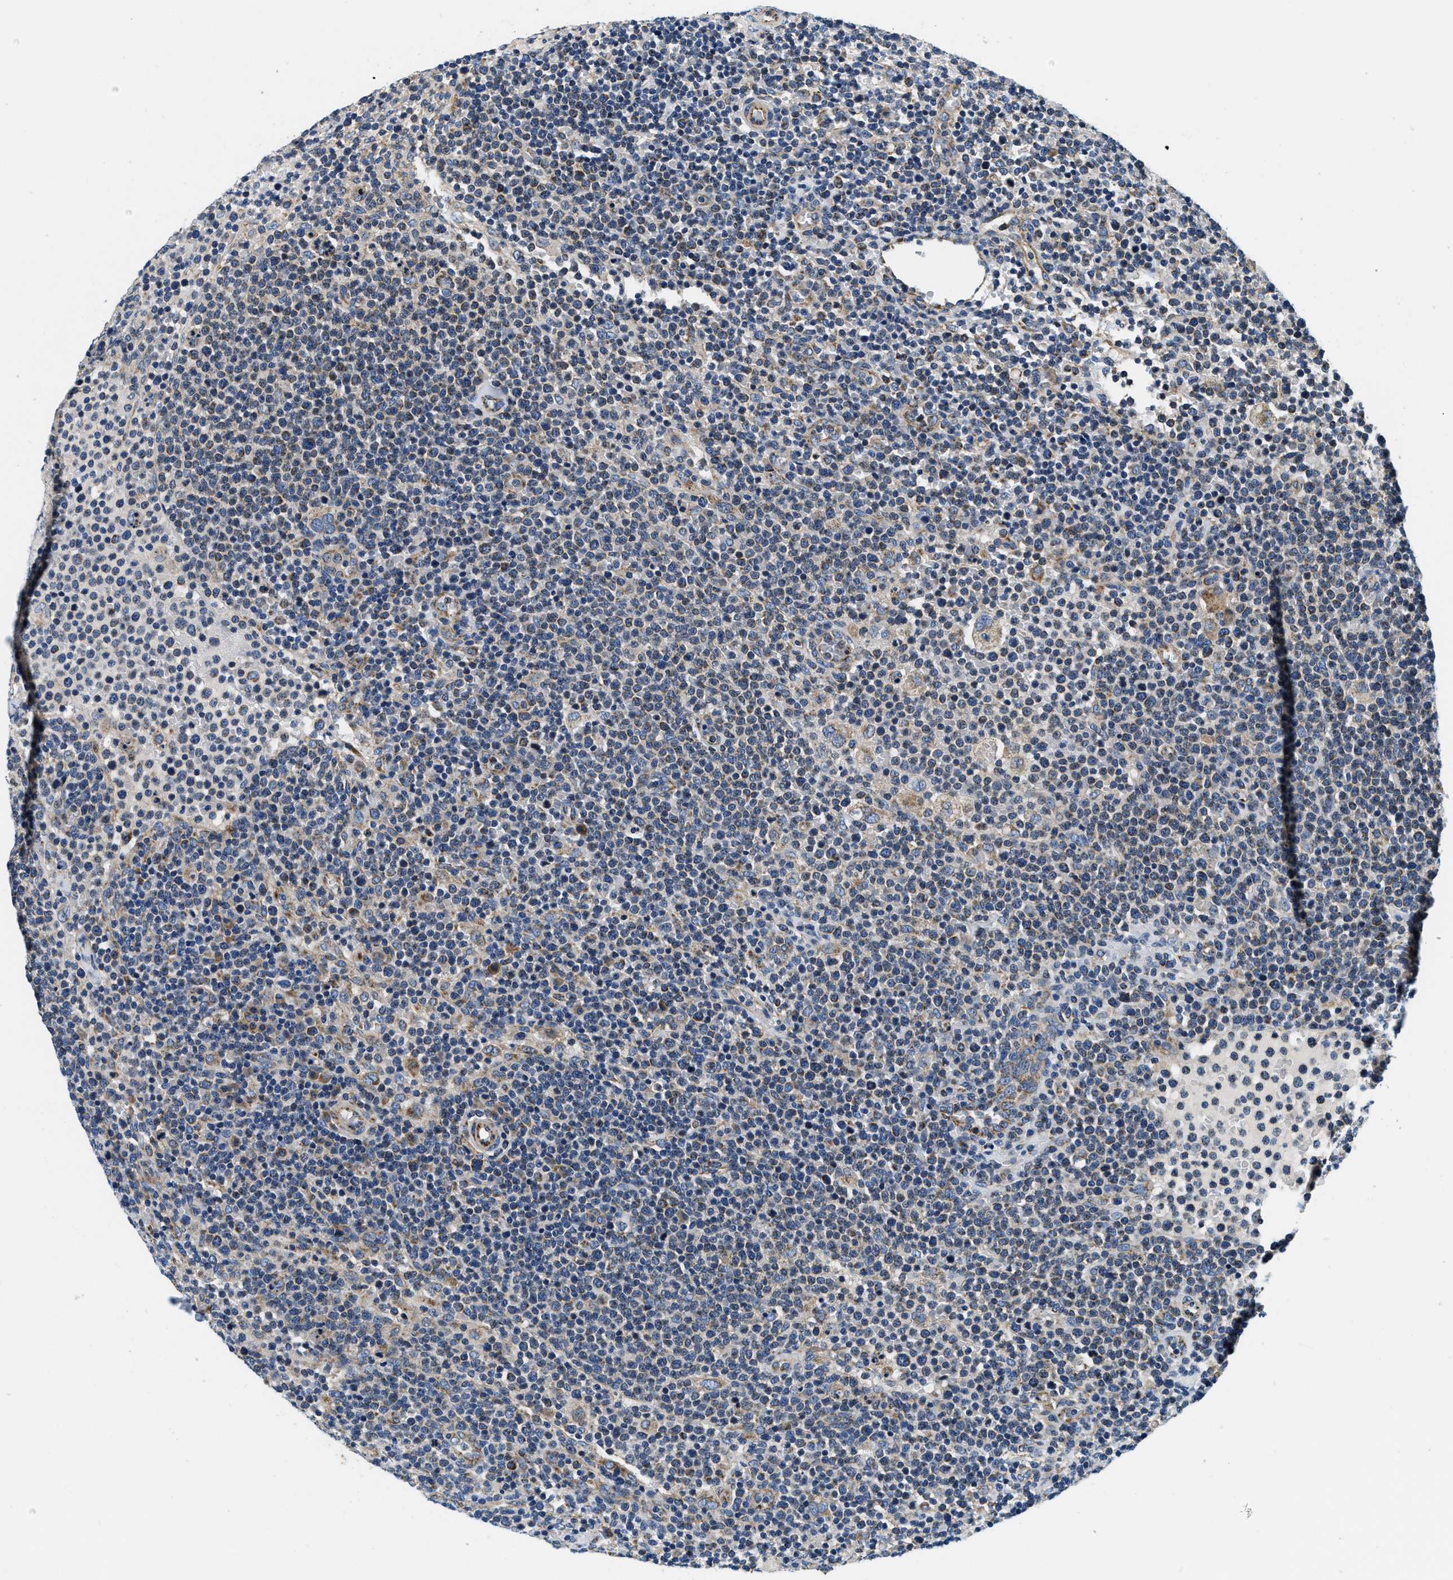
{"staining": {"intensity": "moderate", "quantity": "<25%", "location": "cytoplasmic/membranous"}, "tissue": "lymphoma", "cell_type": "Tumor cells", "image_type": "cancer", "snomed": [{"axis": "morphology", "description": "Malignant lymphoma, non-Hodgkin's type, High grade"}, {"axis": "topography", "description": "Lymph node"}], "caption": "A high-resolution micrograph shows immunohistochemistry staining of malignant lymphoma, non-Hodgkin's type (high-grade), which reveals moderate cytoplasmic/membranous staining in about <25% of tumor cells. Nuclei are stained in blue.", "gene": "SAMD4B", "patient": {"sex": "male", "age": 61}}